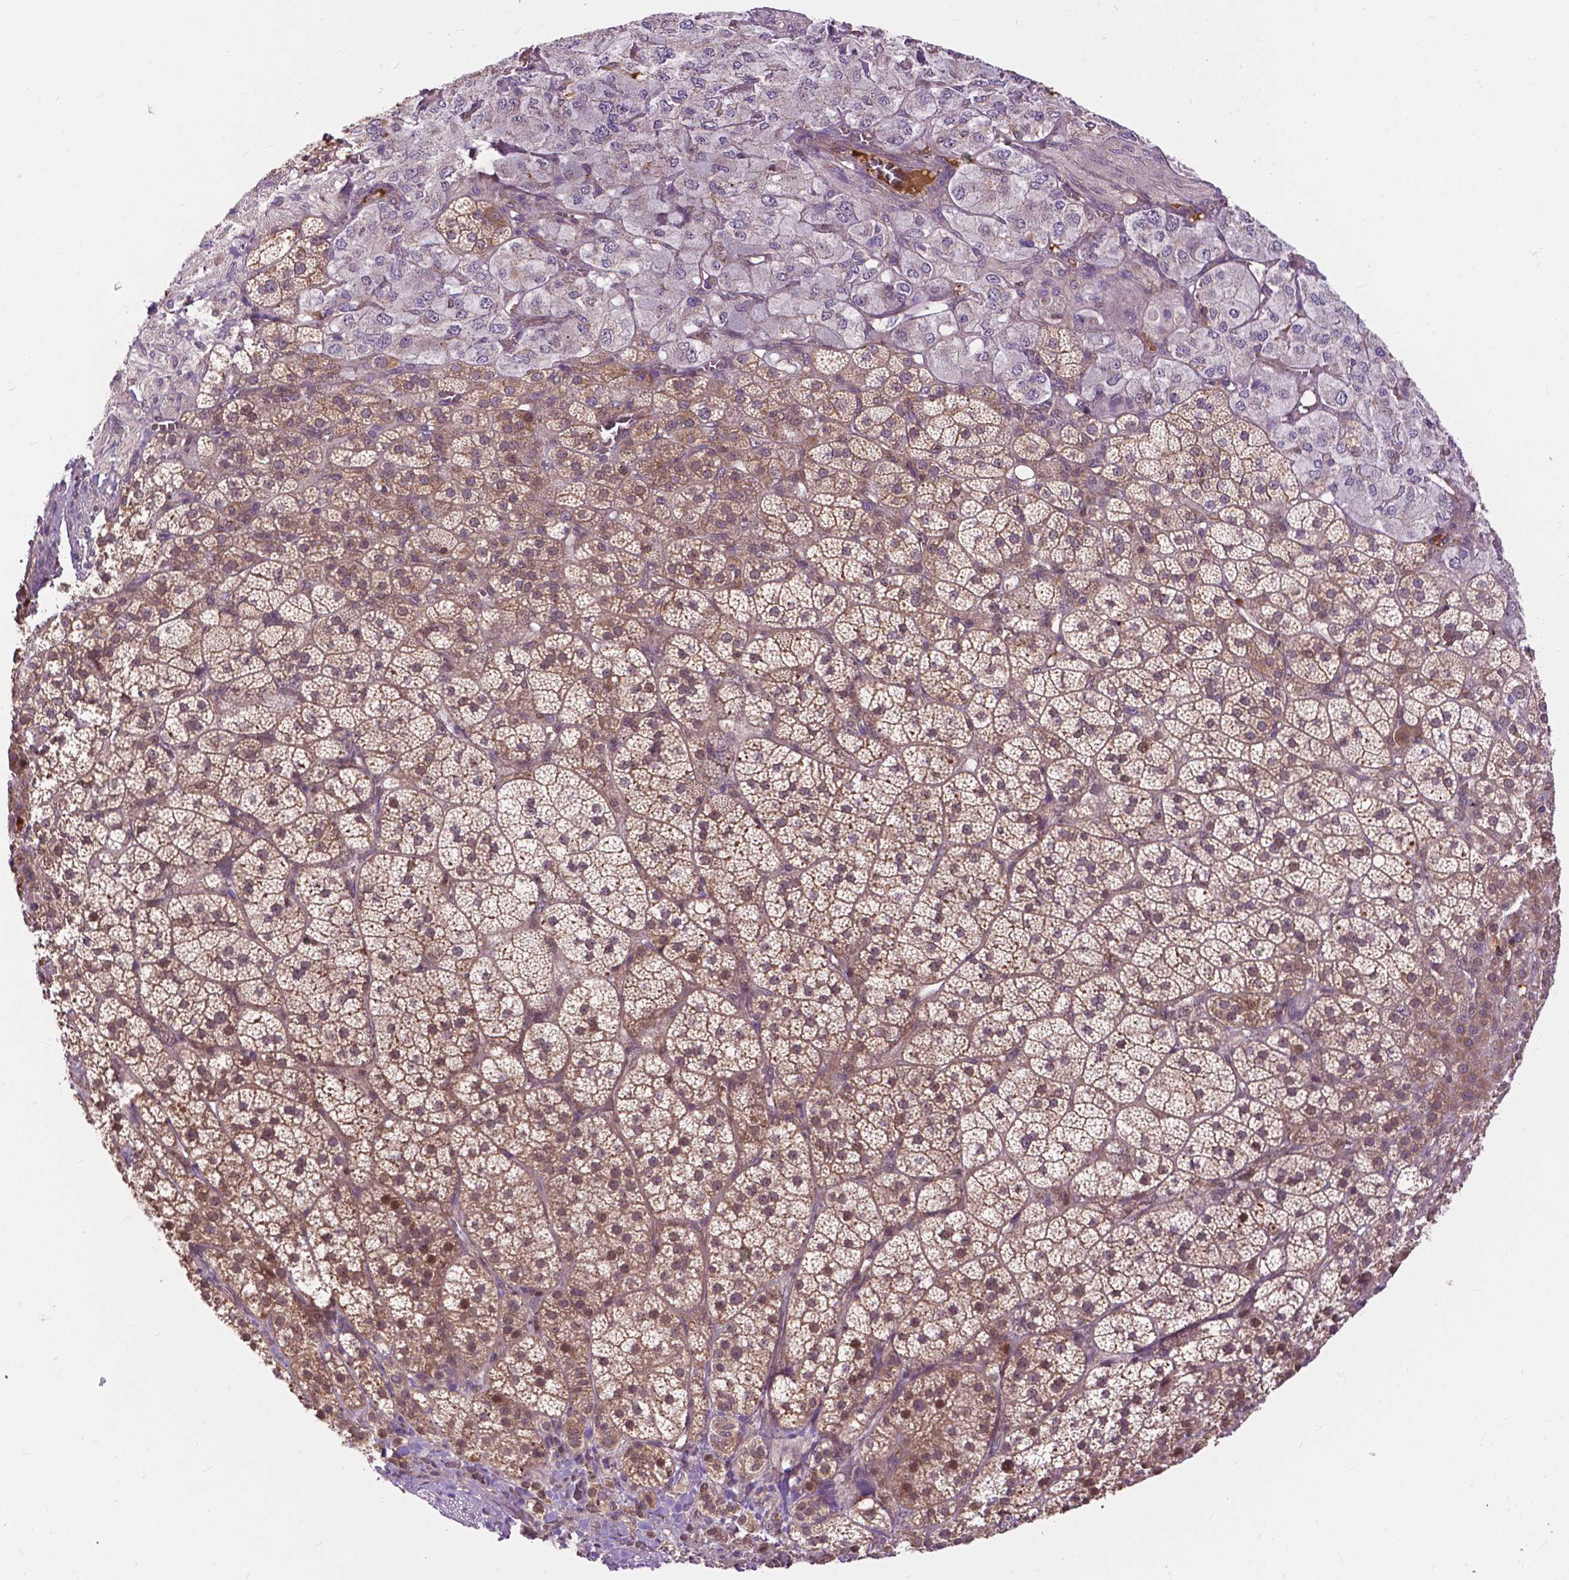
{"staining": {"intensity": "moderate", "quantity": ">75%", "location": "cytoplasmic/membranous"}, "tissue": "adrenal gland", "cell_type": "Glandular cells", "image_type": "normal", "snomed": [{"axis": "morphology", "description": "Normal tissue, NOS"}, {"axis": "topography", "description": "Adrenal gland"}], "caption": "This image displays immunohistochemistry (IHC) staining of normal adrenal gland, with medium moderate cytoplasmic/membranous positivity in about >75% of glandular cells.", "gene": "CHMP4A", "patient": {"sex": "female", "age": 60}}